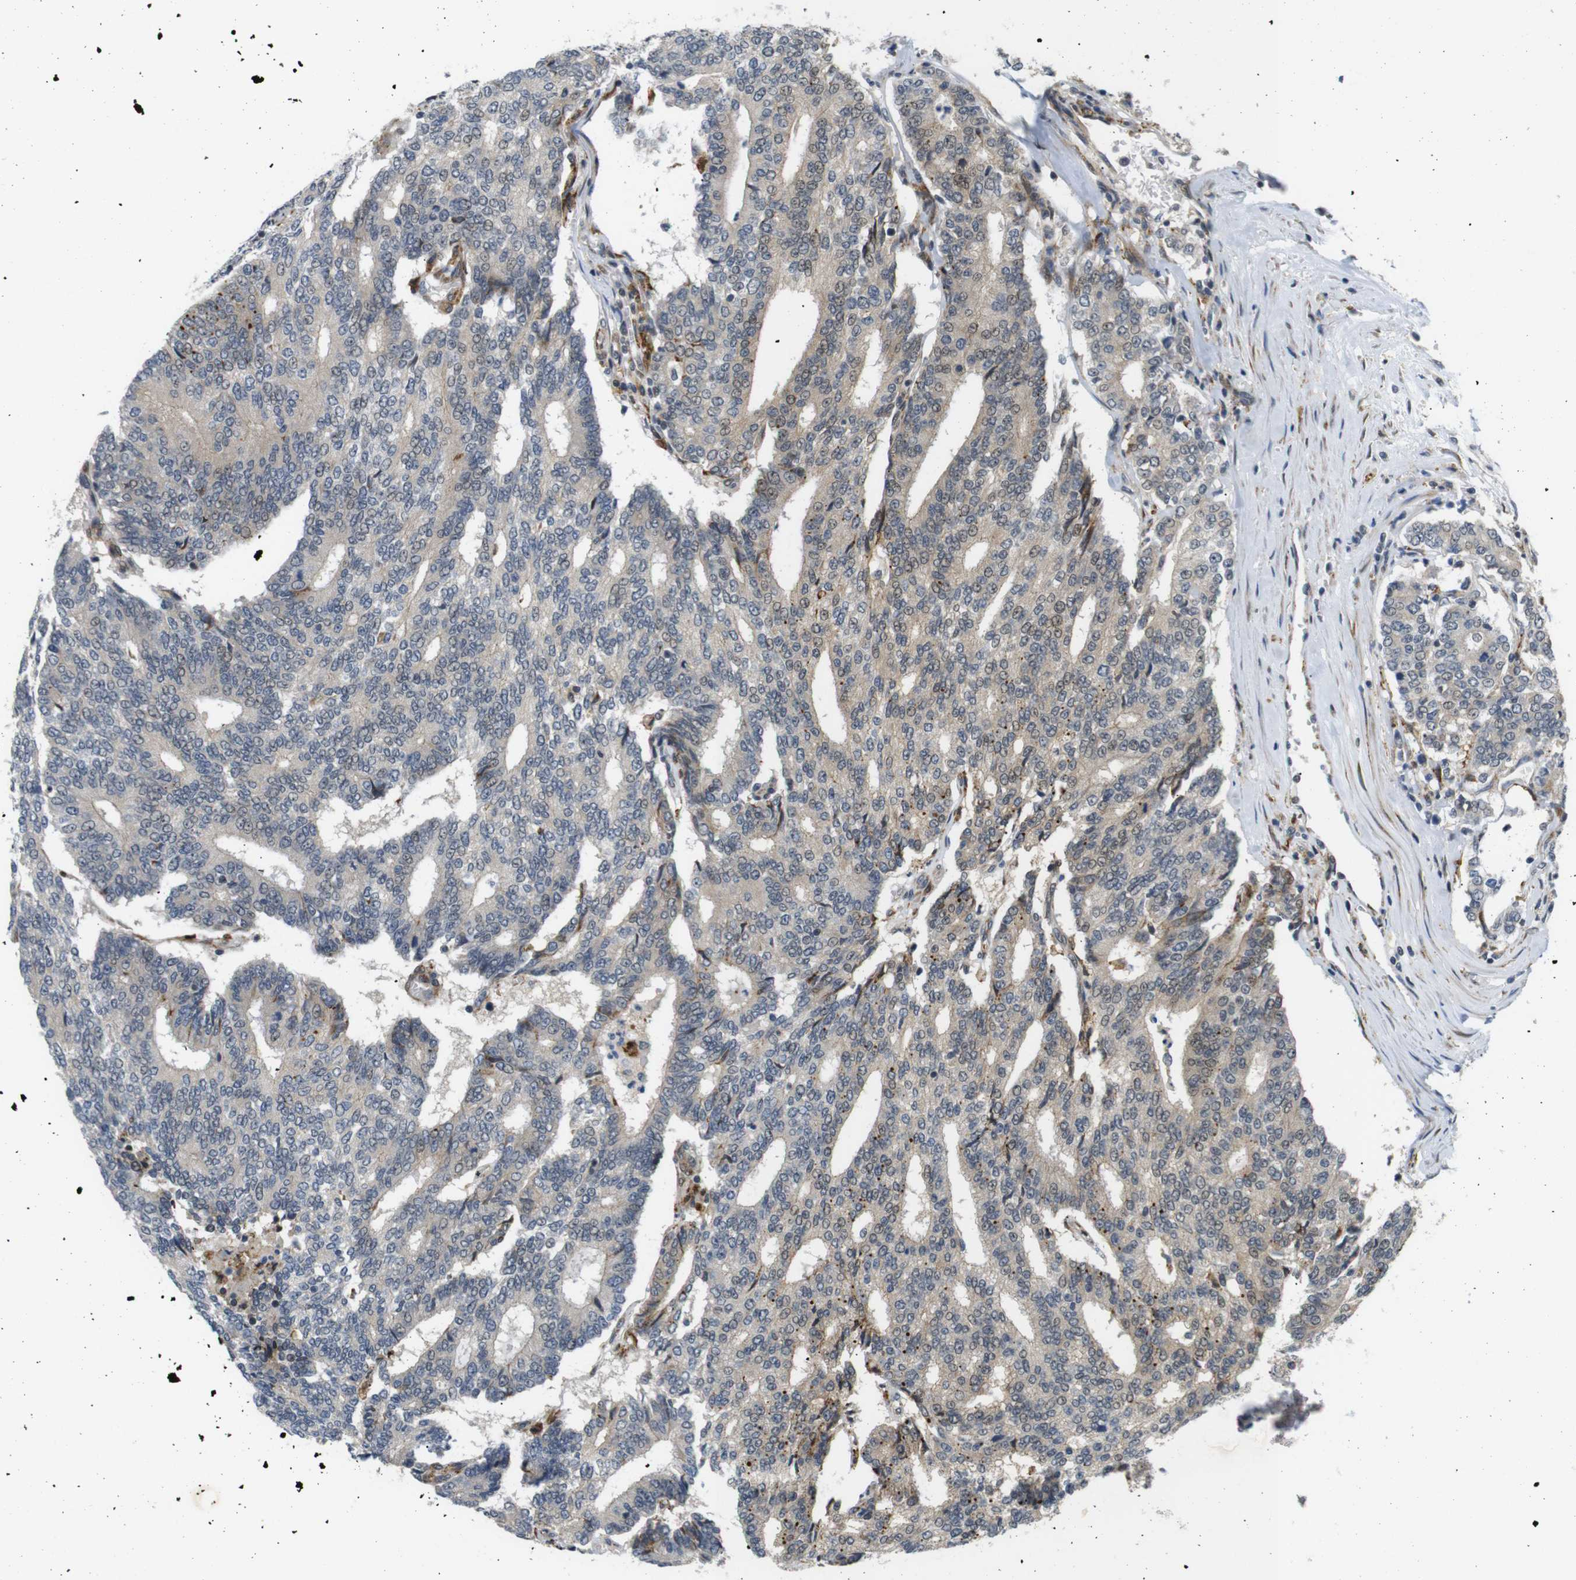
{"staining": {"intensity": "weak", "quantity": "25%-75%", "location": "cytoplasmic/membranous"}, "tissue": "prostate cancer", "cell_type": "Tumor cells", "image_type": "cancer", "snomed": [{"axis": "morphology", "description": "Normal tissue, NOS"}, {"axis": "morphology", "description": "Adenocarcinoma, High grade"}, {"axis": "topography", "description": "Prostate"}, {"axis": "topography", "description": "Seminal veicle"}], "caption": "Weak cytoplasmic/membranous positivity is present in approximately 25%-75% of tumor cells in high-grade adenocarcinoma (prostate).", "gene": "SYDE1", "patient": {"sex": "male", "age": 55}}